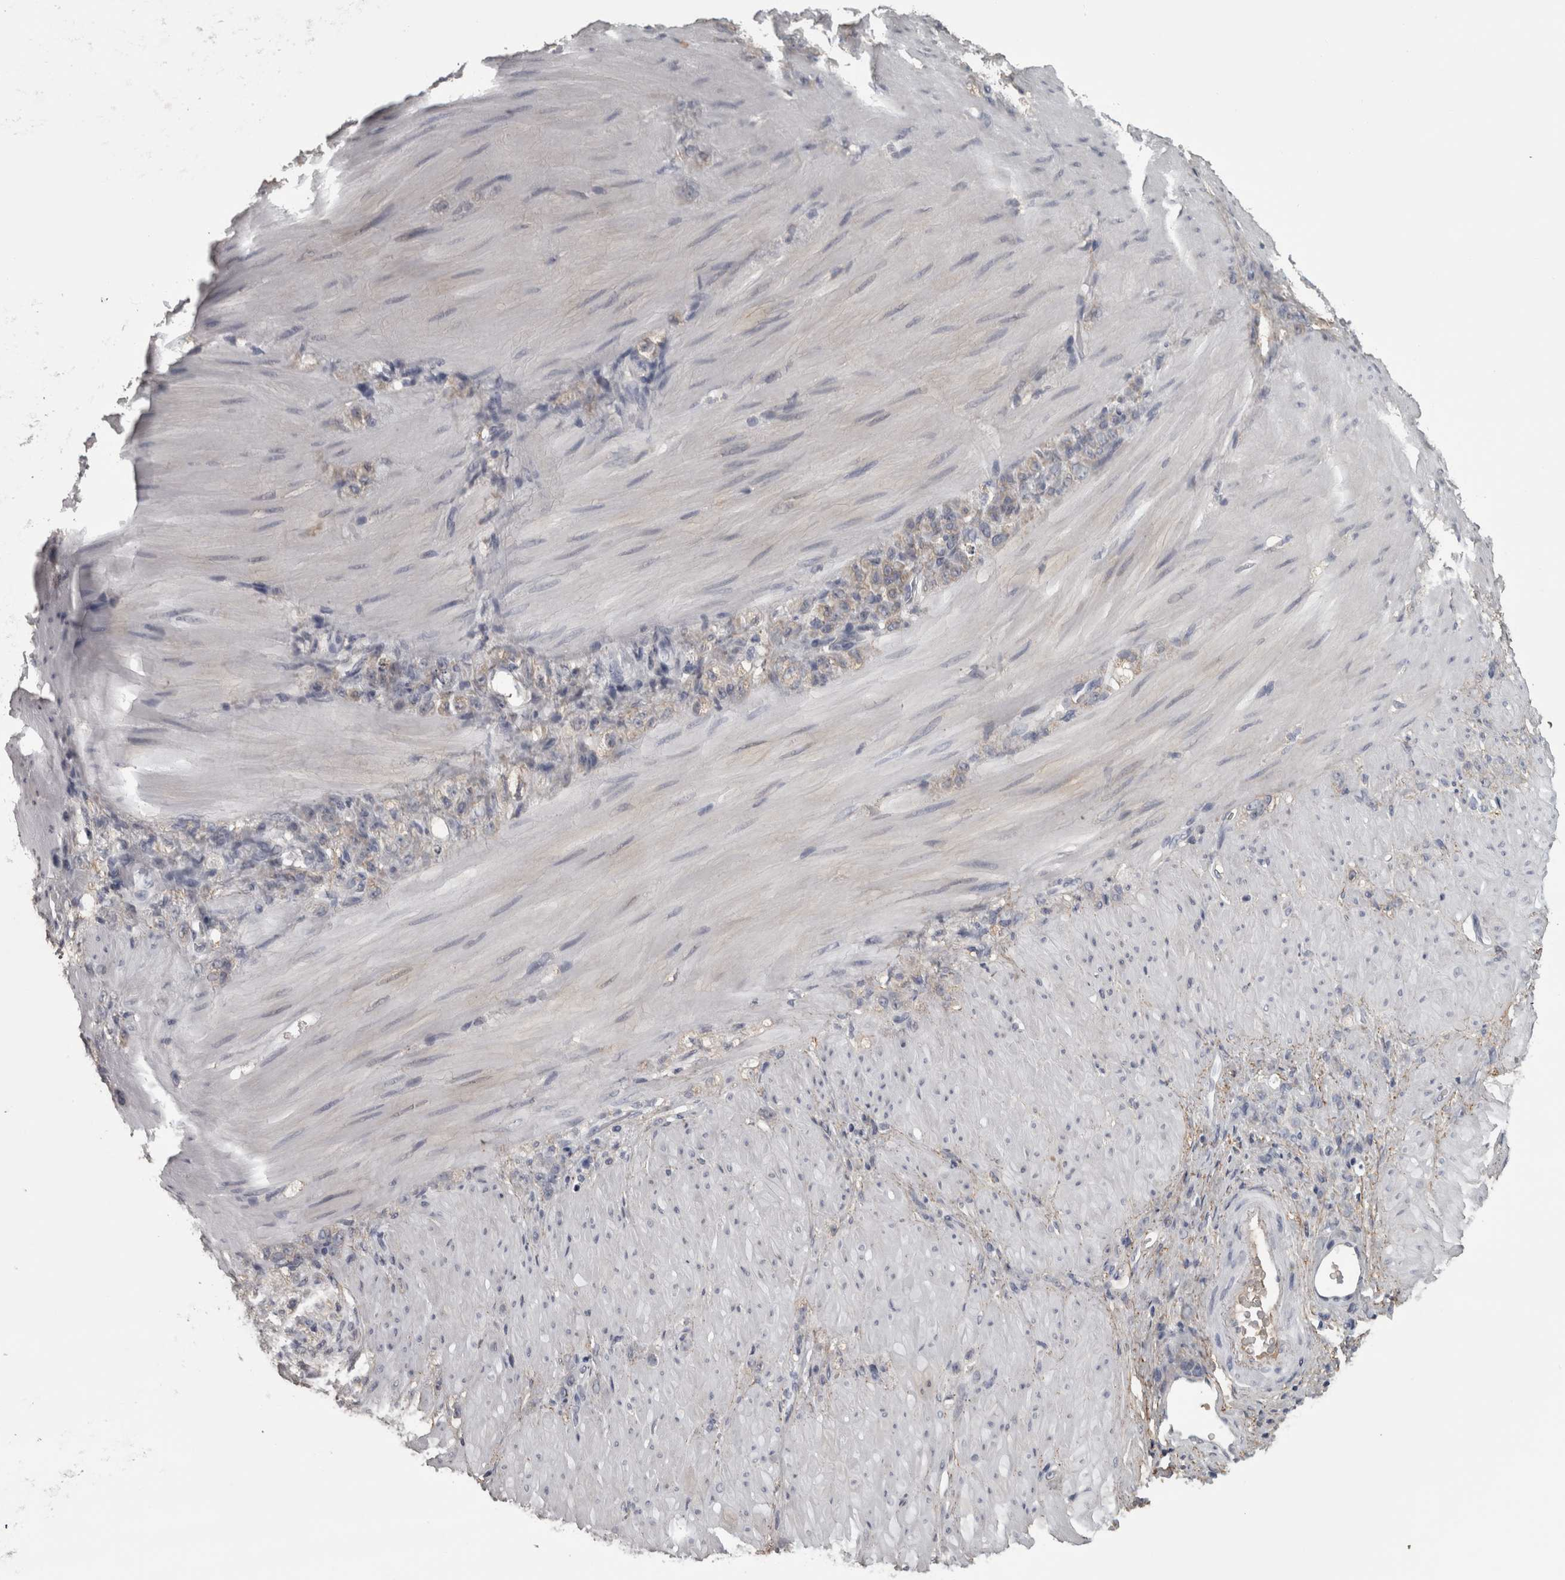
{"staining": {"intensity": "weak", "quantity": "25%-75%", "location": "cytoplasmic/membranous"}, "tissue": "stomach cancer", "cell_type": "Tumor cells", "image_type": "cancer", "snomed": [{"axis": "morphology", "description": "Normal tissue, NOS"}, {"axis": "morphology", "description": "Adenocarcinoma, NOS"}, {"axis": "topography", "description": "Stomach"}], "caption": "Stomach adenocarcinoma stained with a brown dye demonstrates weak cytoplasmic/membranous positive positivity in approximately 25%-75% of tumor cells.", "gene": "FRK", "patient": {"sex": "male", "age": 82}}